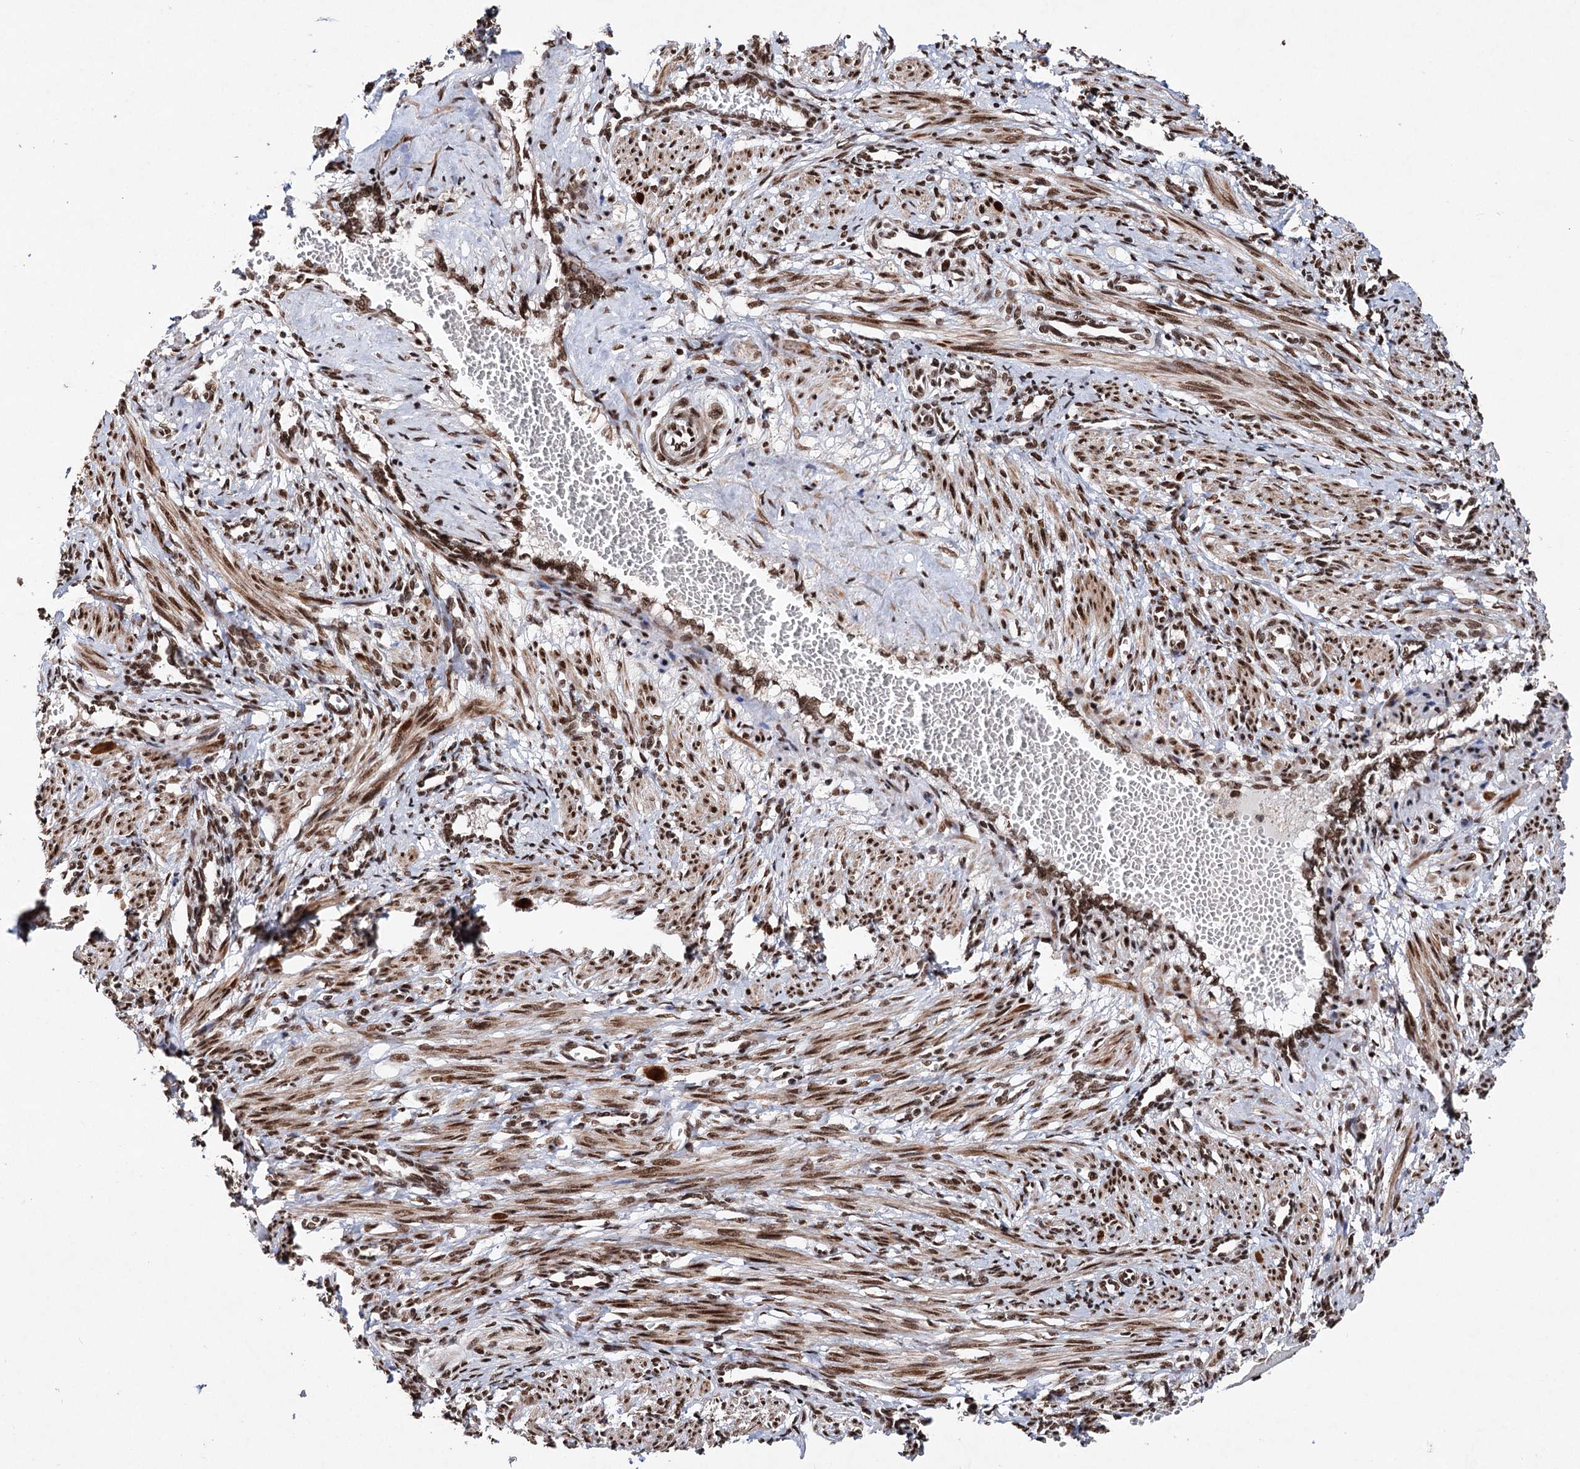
{"staining": {"intensity": "strong", "quantity": ">75%", "location": "cytoplasmic/membranous,nuclear"}, "tissue": "smooth muscle", "cell_type": "Smooth muscle cells", "image_type": "normal", "snomed": [{"axis": "morphology", "description": "Normal tissue, NOS"}, {"axis": "topography", "description": "Endometrium"}], "caption": "Immunohistochemistry (IHC) of normal smooth muscle reveals high levels of strong cytoplasmic/membranous,nuclear staining in approximately >75% of smooth muscle cells. The staining is performed using DAB (3,3'-diaminobenzidine) brown chromogen to label protein expression. The nuclei are counter-stained blue using hematoxylin.", "gene": "MATR3", "patient": {"sex": "female", "age": 33}}